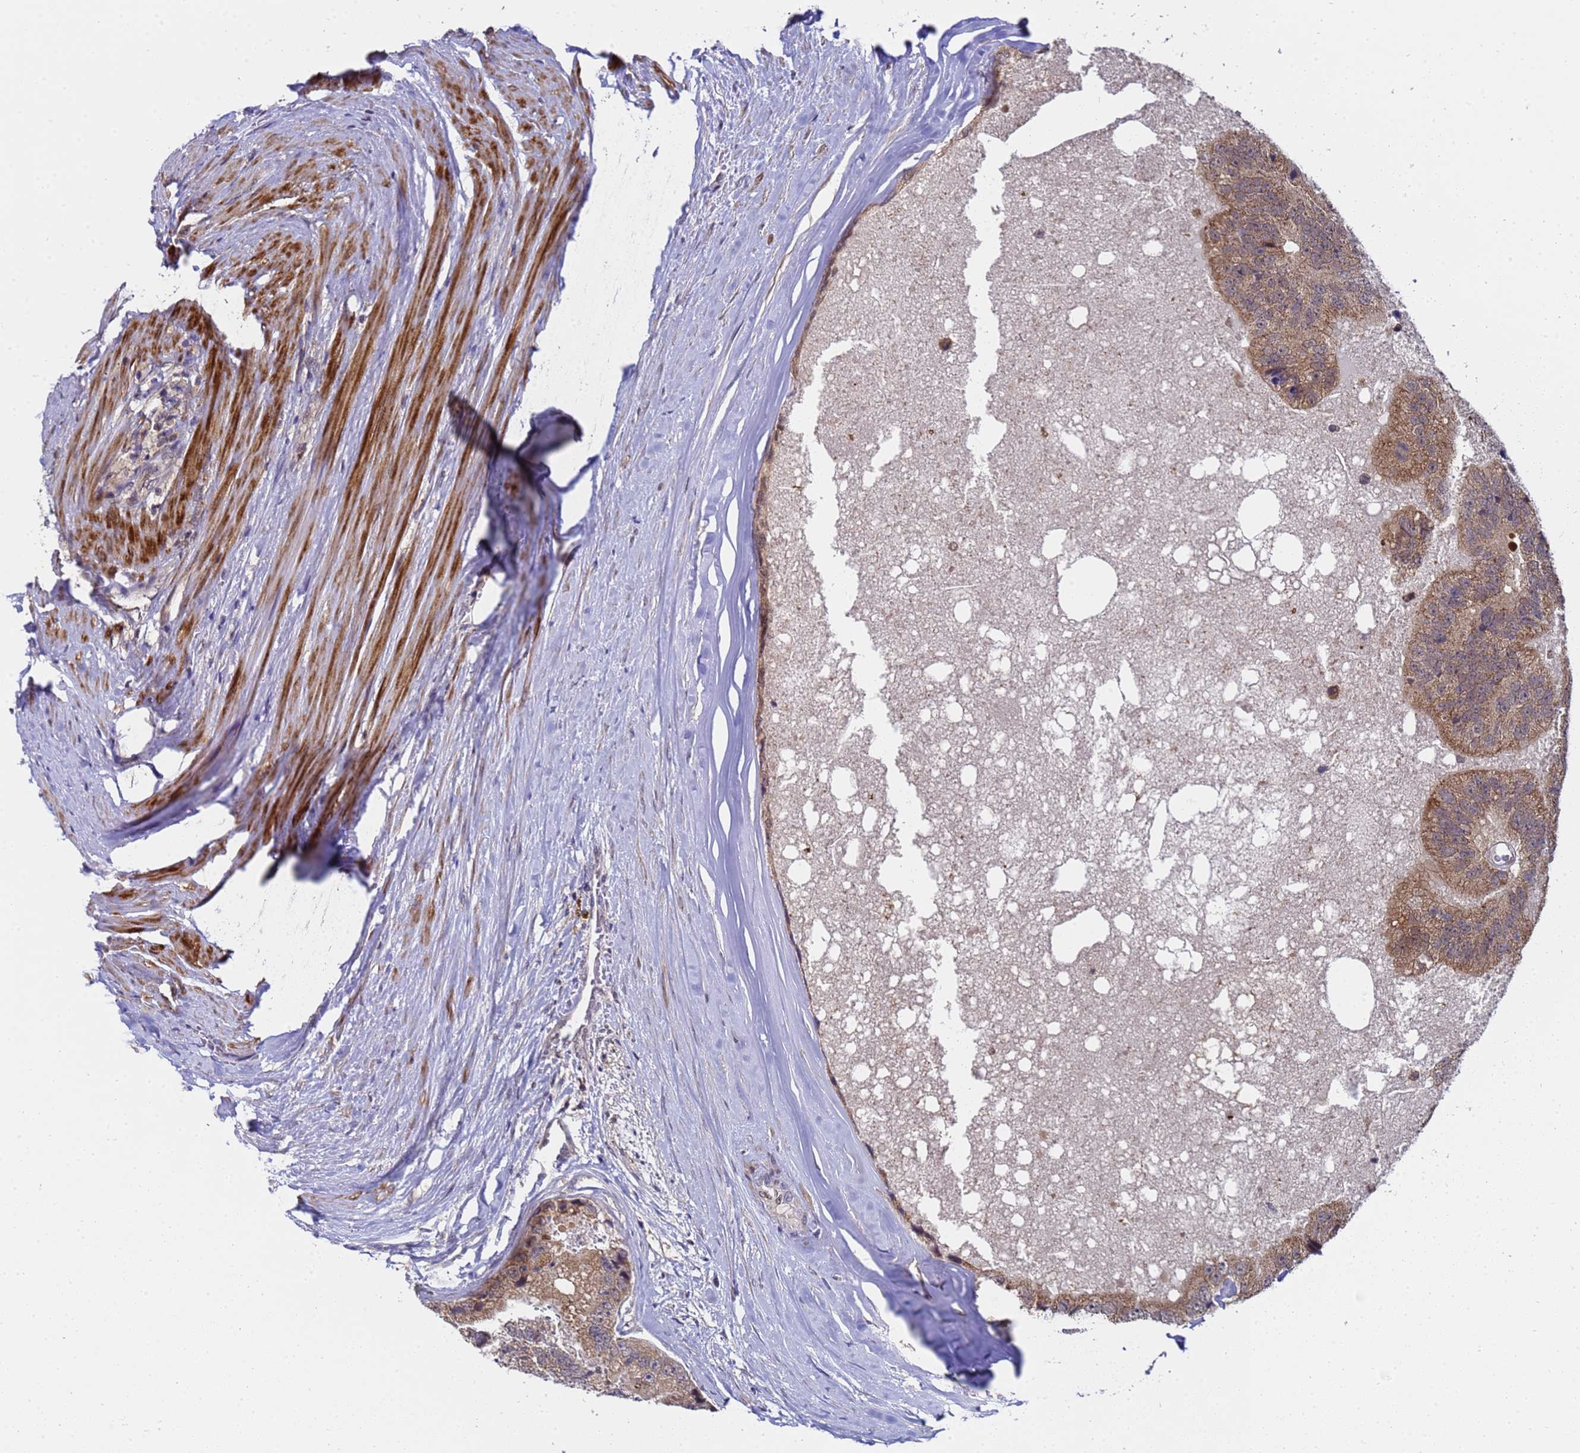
{"staining": {"intensity": "moderate", "quantity": ">75%", "location": "cytoplasmic/membranous"}, "tissue": "prostate cancer", "cell_type": "Tumor cells", "image_type": "cancer", "snomed": [{"axis": "morphology", "description": "Adenocarcinoma, High grade"}, {"axis": "topography", "description": "Prostate"}], "caption": "Human prostate cancer (high-grade adenocarcinoma) stained with a protein marker displays moderate staining in tumor cells.", "gene": "ANAPC13", "patient": {"sex": "male", "age": 70}}